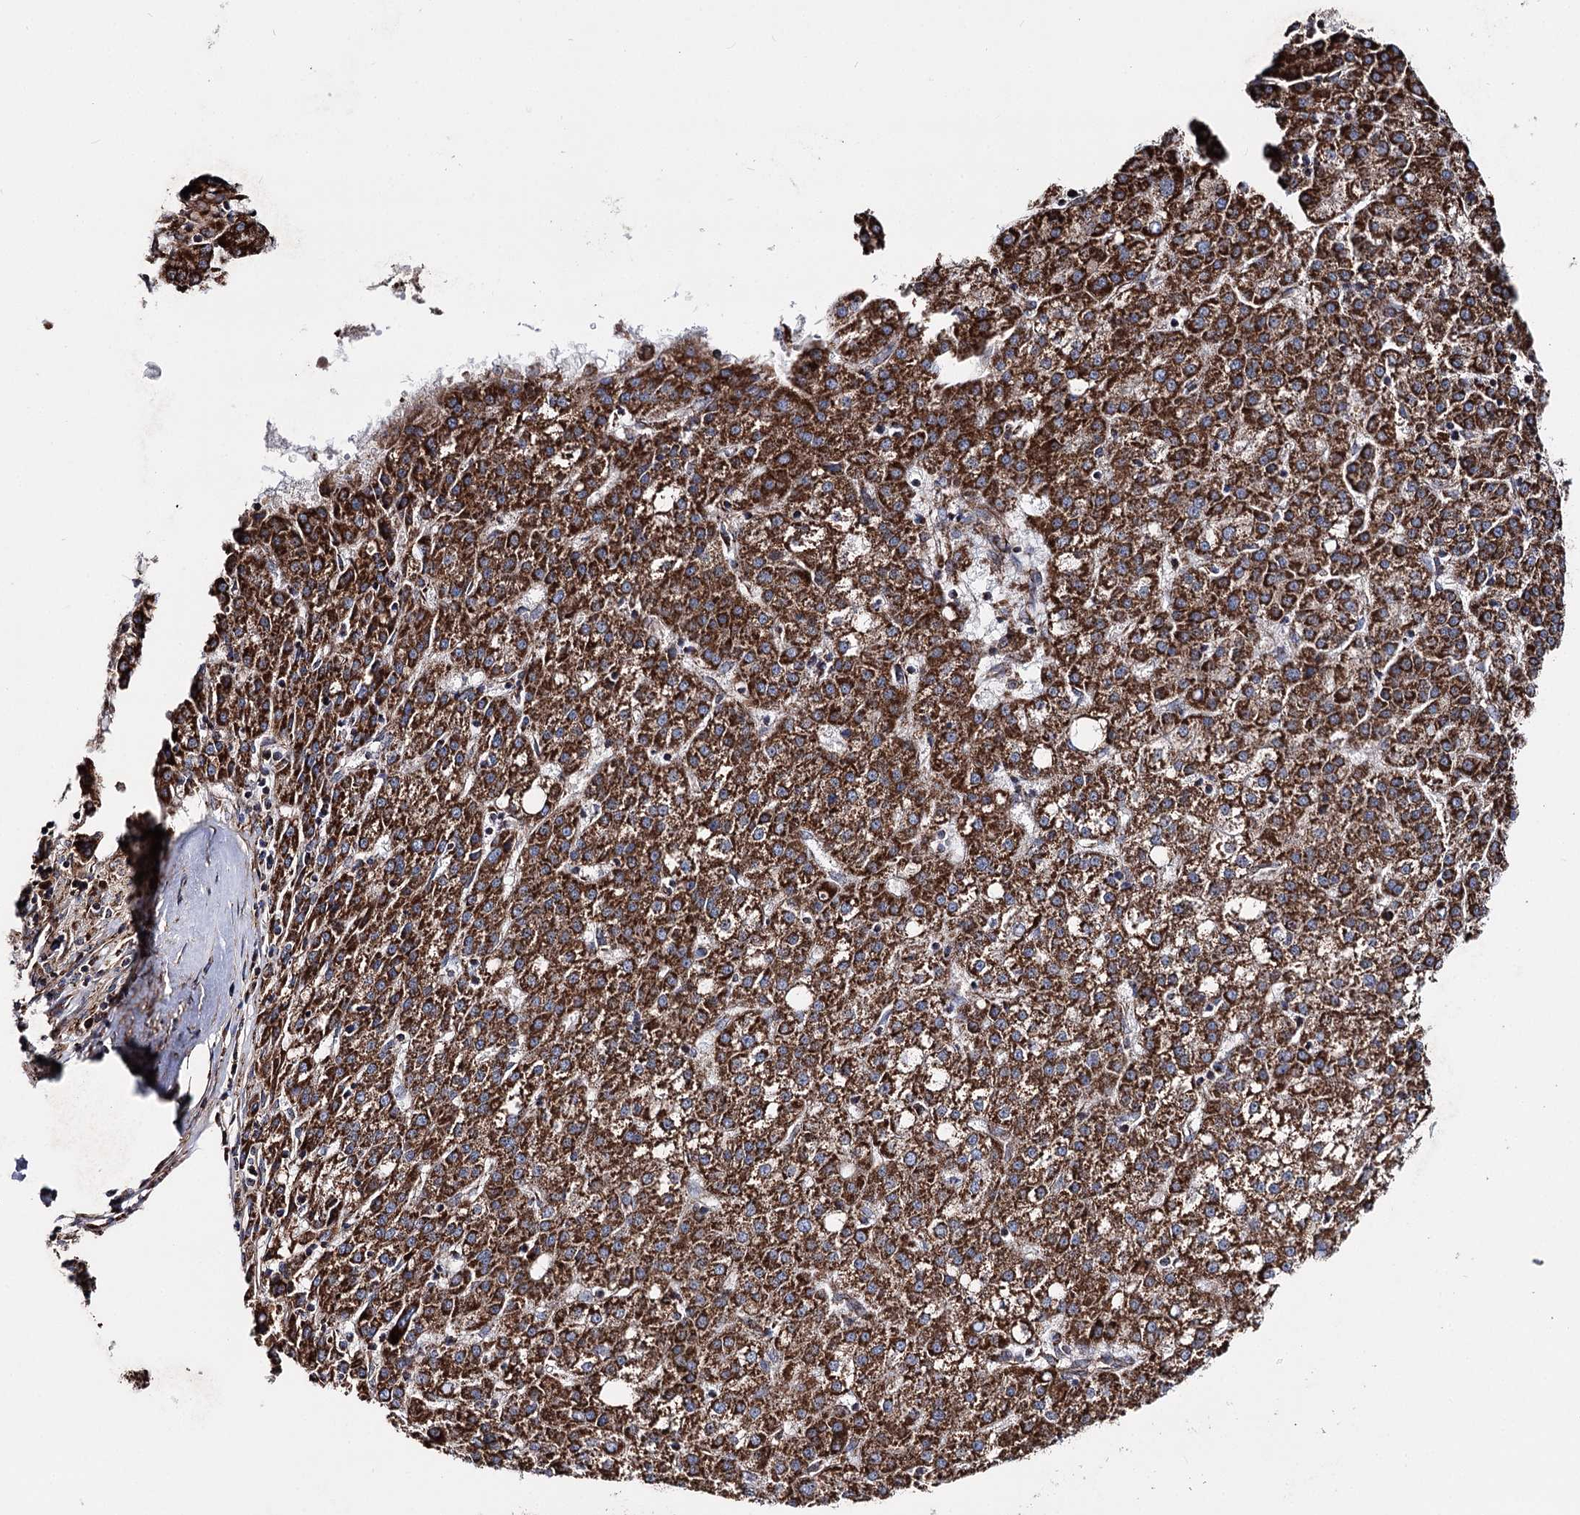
{"staining": {"intensity": "strong", "quantity": ">75%", "location": "cytoplasmic/membranous"}, "tissue": "liver cancer", "cell_type": "Tumor cells", "image_type": "cancer", "snomed": [{"axis": "morphology", "description": "Carcinoma, Hepatocellular, NOS"}, {"axis": "topography", "description": "Liver"}], "caption": "Immunohistochemical staining of liver cancer reveals high levels of strong cytoplasmic/membranous protein staining in approximately >75% of tumor cells.", "gene": "MSANTD2", "patient": {"sex": "female", "age": 58}}